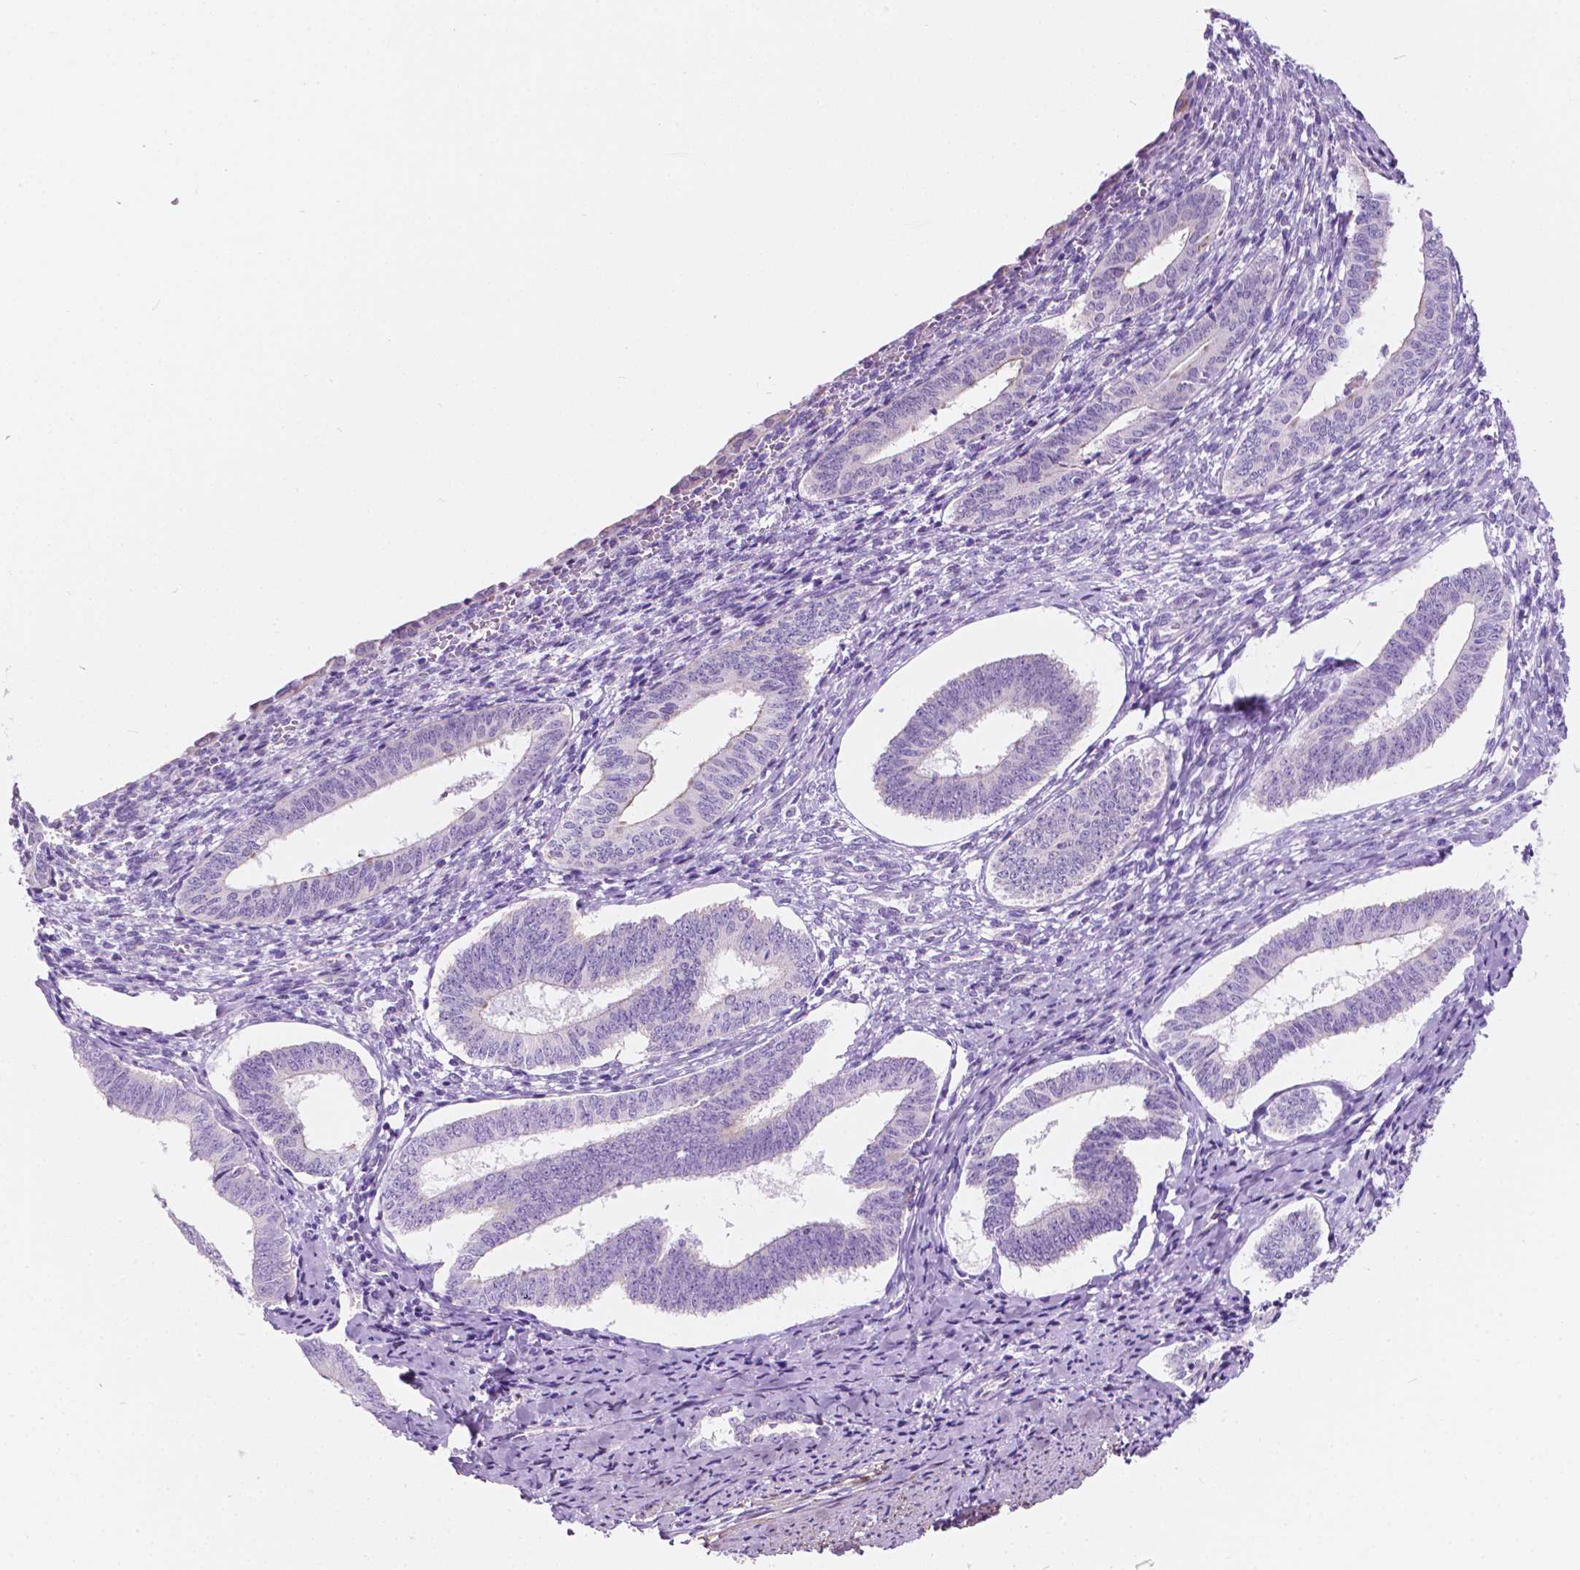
{"staining": {"intensity": "negative", "quantity": "none", "location": "none"}, "tissue": "cervical cancer", "cell_type": "Tumor cells", "image_type": "cancer", "snomed": [{"axis": "morphology", "description": "Squamous cell carcinoma, NOS"}, {"axis": "topography", "description": "Cervix"}], "caption": "Protein analysis of cervical cancer (squamous cell carcinoma) reveals no significant staining in tumor cells.", "gene": "NOS1AP", "patient": {"sex": "female", "age": 59}}